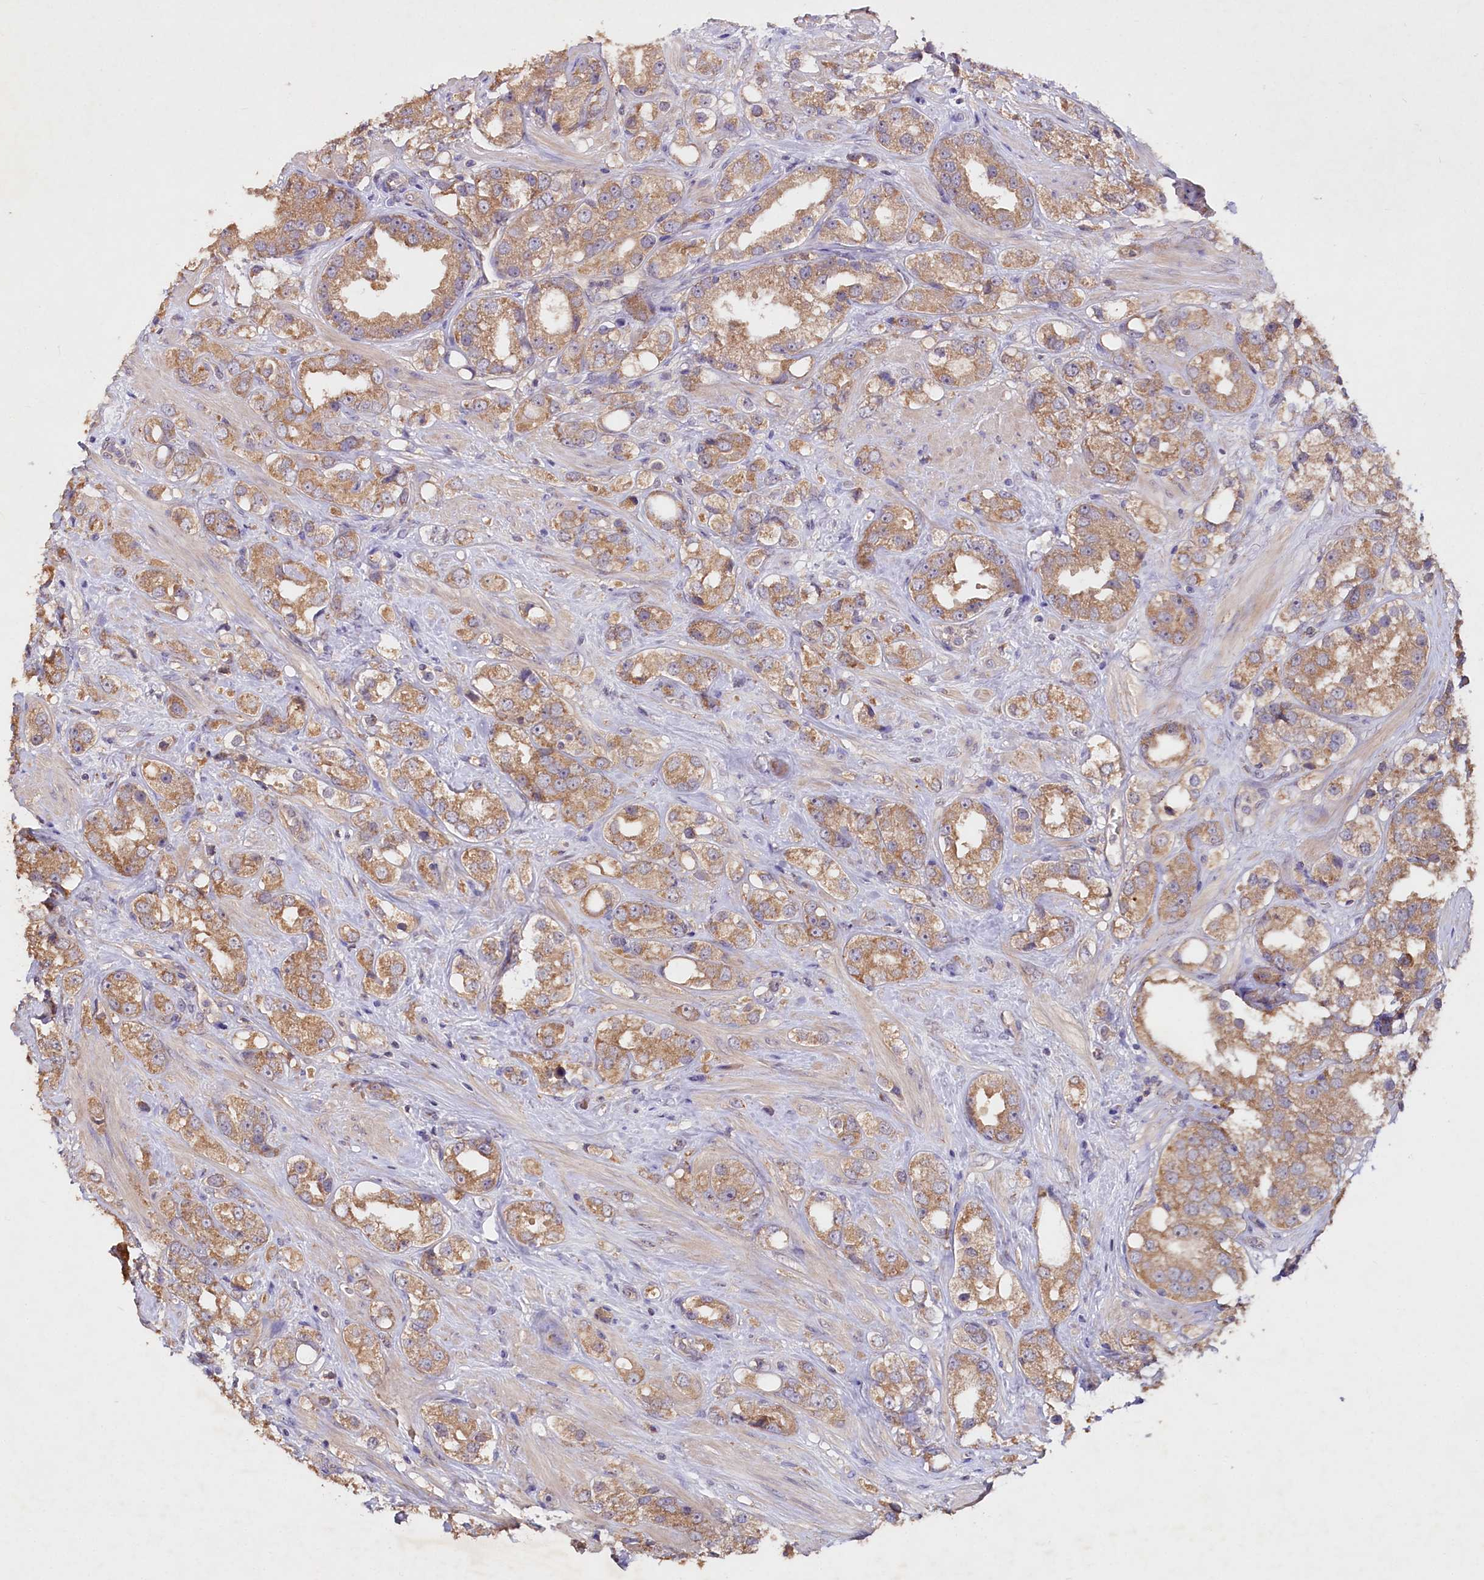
{"staining": {"intensity": "moderate", "quantity": ">75%", "location": "cytoplasmic/membranous"}, "tissue": "prostate cancer", "cell_type": "Tumor cells", "image_type": "cancer", "snomed": [{"axis": "morphology", "description": "Adenocarcinoma, NOS"}, {"axis": "topography", "description": "Prostate"}], "caption": "Immunohistochemistry (IHC) micrograph of neoplastic tissue: human prostate cancer (adenocarcinoma) stained using immunohistochemistry (IHC) exhibits medium levels of moderate protein expression localized specifically in the cytoplasmic/membranous of tumor cells, appearing as a cytoplasmic/membranous brown color.", "gene": "ETFBKMT", "patient": {"sex": "male", "age": 79}}